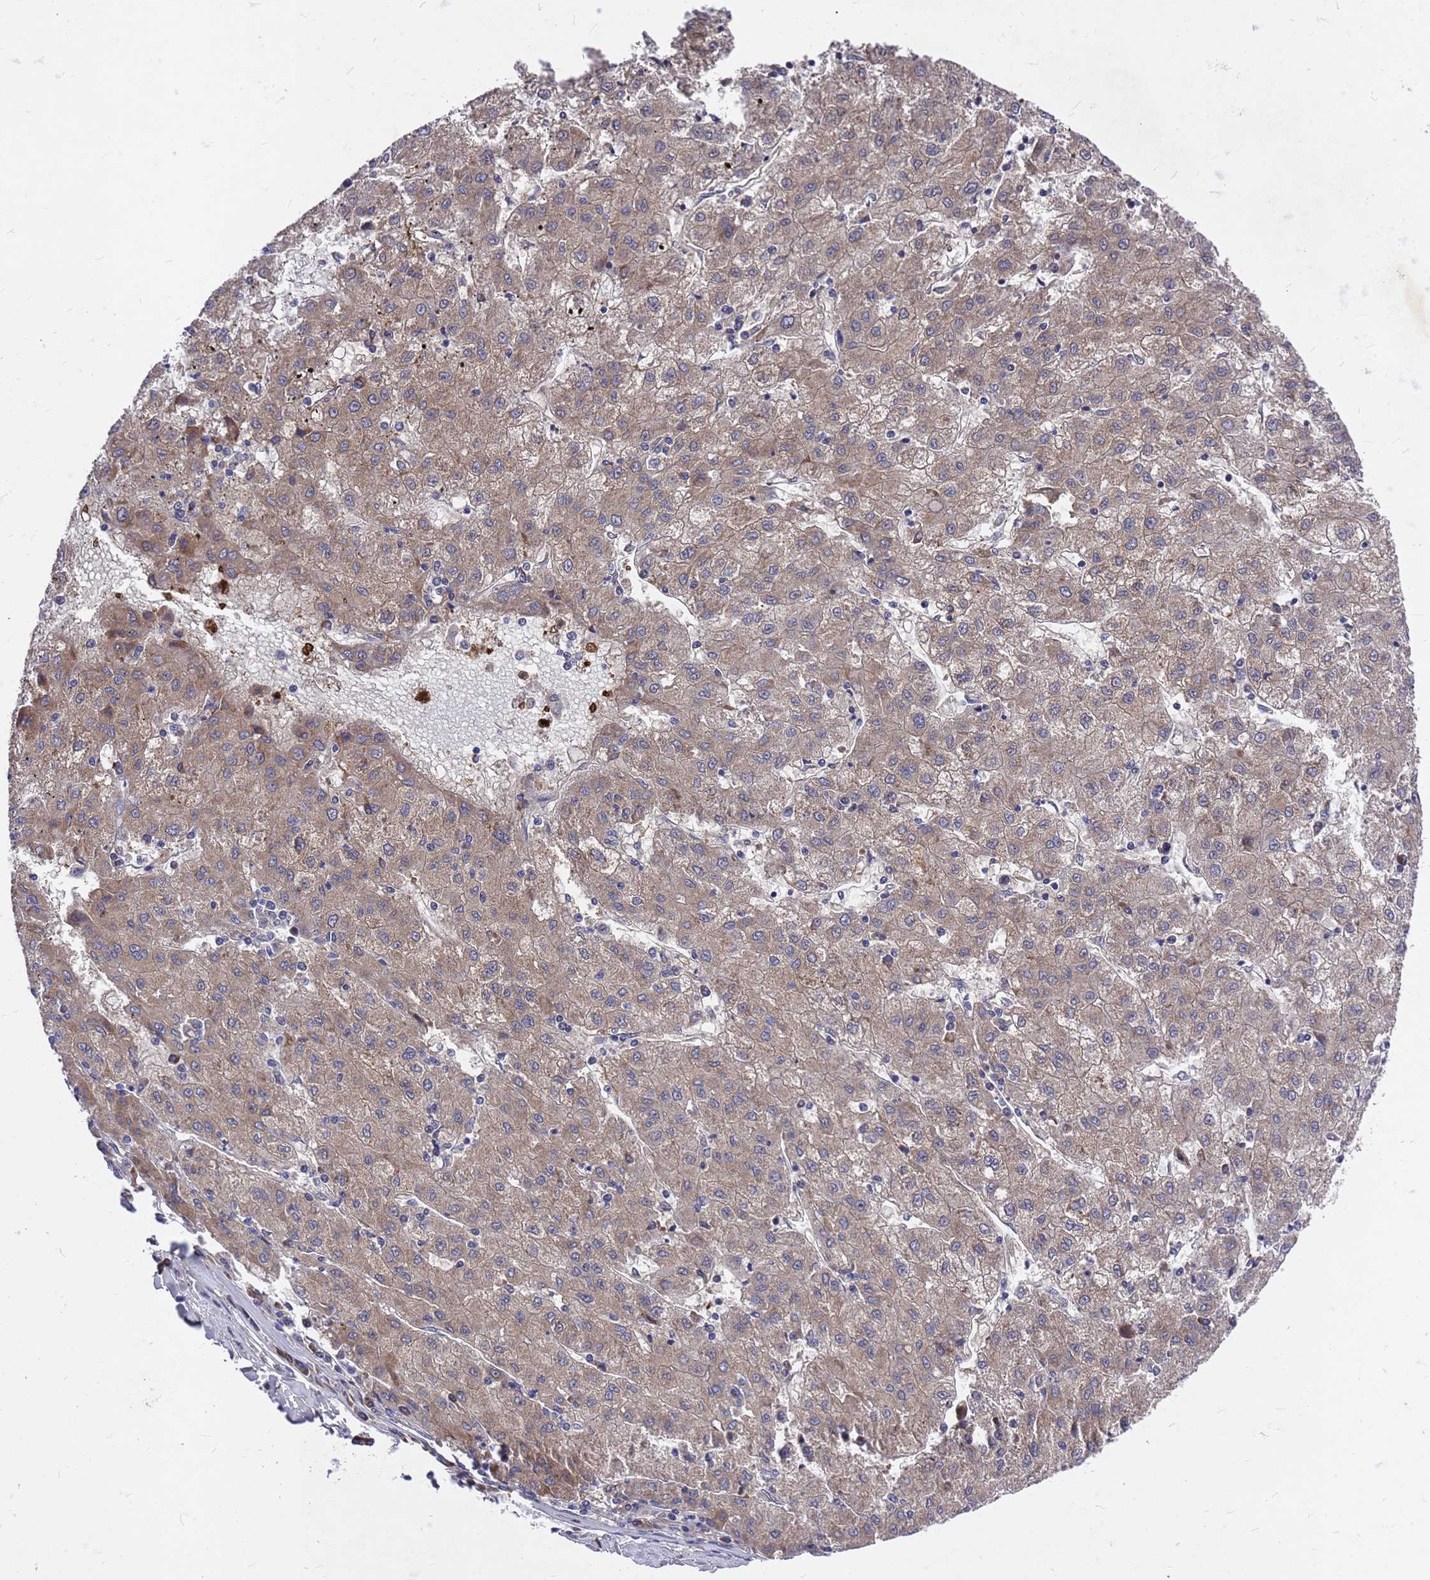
{"staining": {"intensity": "weak", "quantity": "25%-75%", "location": "cytoplasmic/membranous"}, "tissue": "liver cancer", "cell_type": "Tumor cells", "image_type": "cancer", "snomed": [{"axis": "morphology", "description": "Carcinoma, Hepatocellular, NOS"}, {"axis": "topography", "description": "Liver"}], "caption": "This micrograph shows hepatocellular carcinoma (liver) stained with immunohistochemistry (IHC) to label a protein in brown. The cytoplasmic/membranous of tumor cells show weak positivity for the protein. Nuclei are counter-stained blue.", "gene": "ZNF717", "patient": {"sex": "male", "age": 72}}